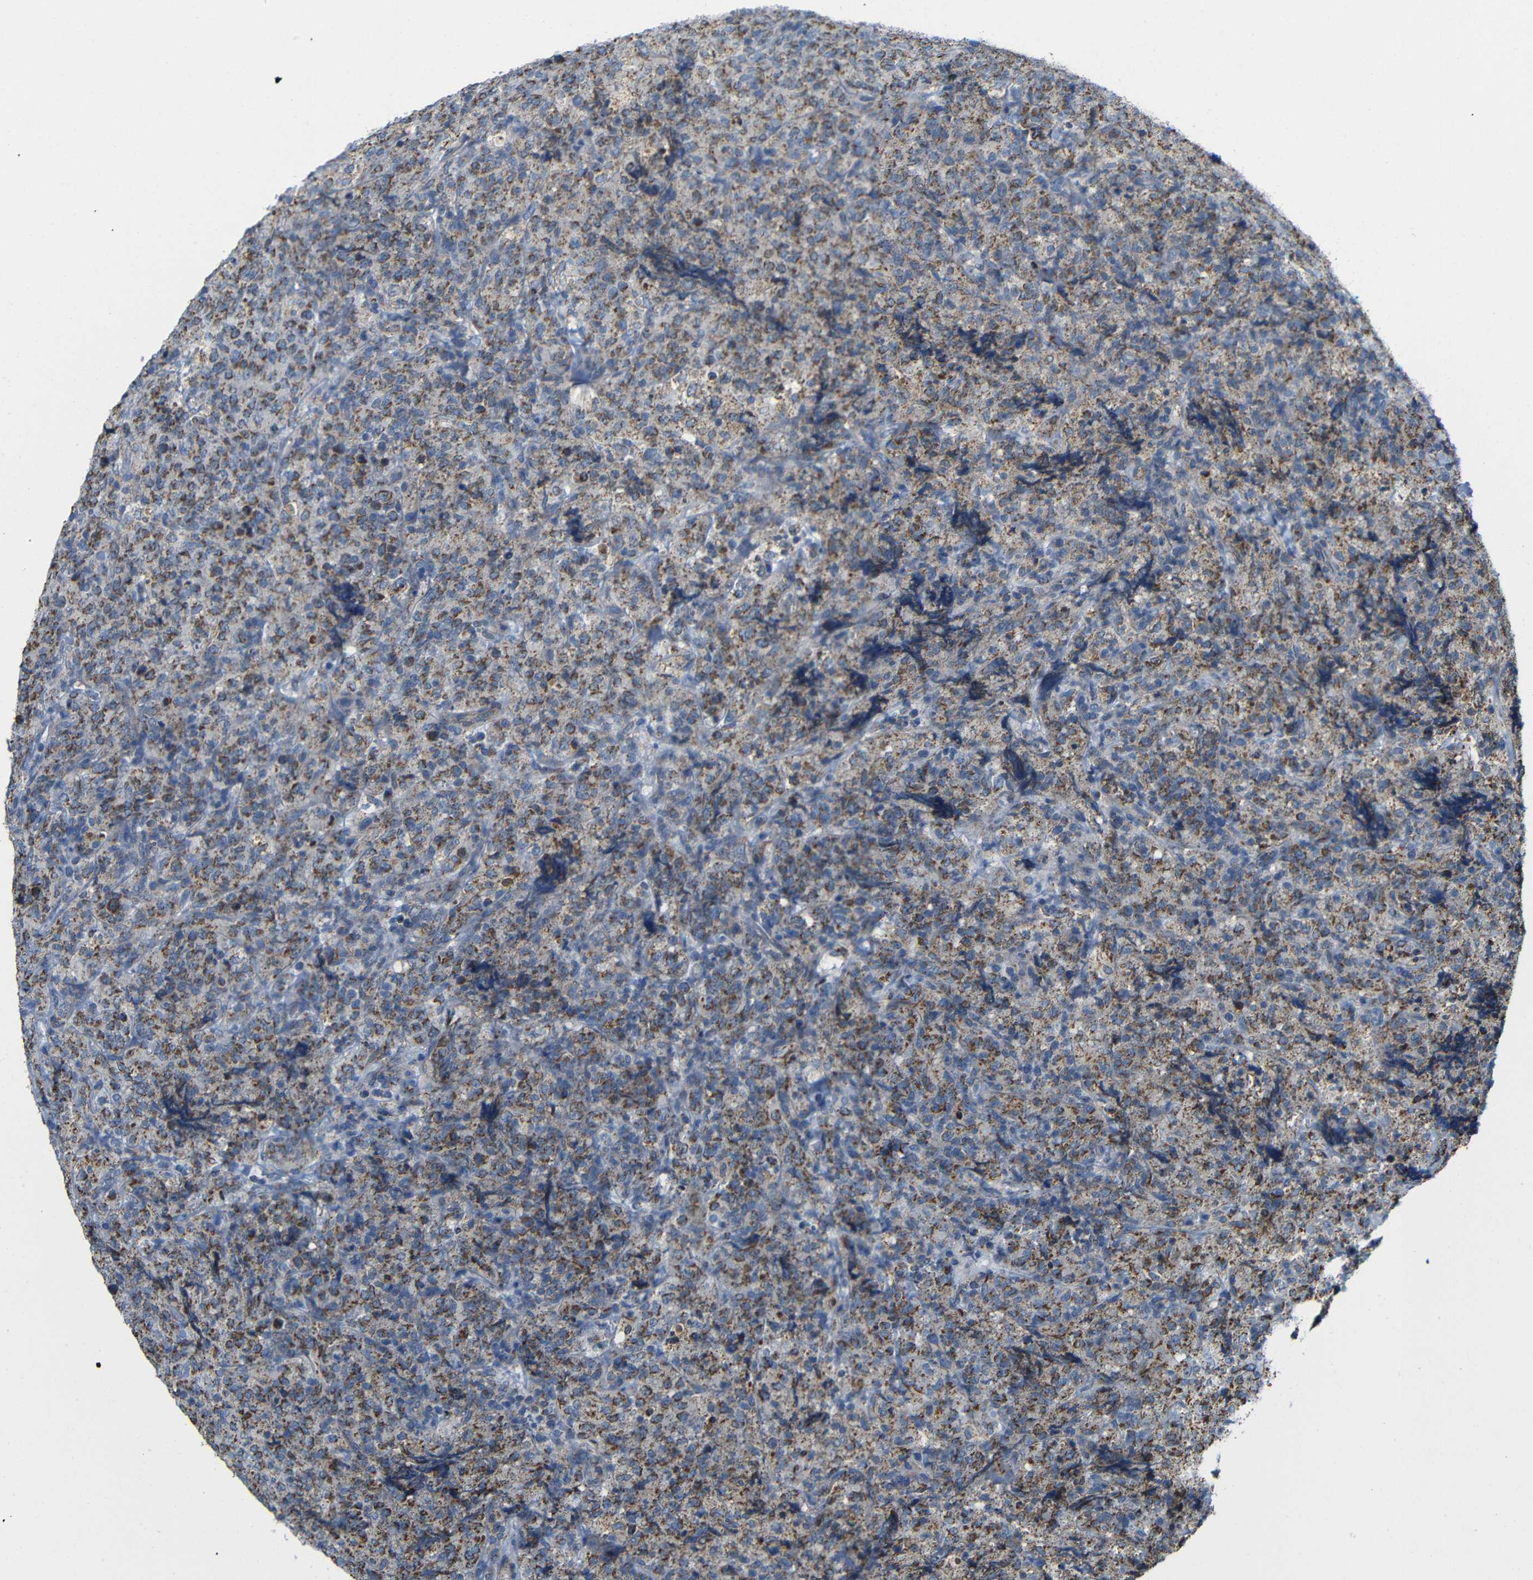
{"staining": {"intensity": "moderate", "quantity": ">75%", "location": "cytoplasmic/membranous"}, "tissue": "lymphoma", "cell_type": "Tumor cells", "image_type": "cancer", "snomed": [{"axis": "morphology", "description": "Malignant lymphoma, non-Hodgkin's type, High grade"}, {"axis": "topography", "description": "Tonsil"}], "caption": "IHC image of human malignant lymphoma, non-Hodgkin's type (high-grade) stained for a protein (brown), which shows medium levels of moderate cytoplasmic/membranous positivity in approximately >75% of tumor cells.", "gene": "FAM171B", "patient": {"sex": "female", "age": 36}}